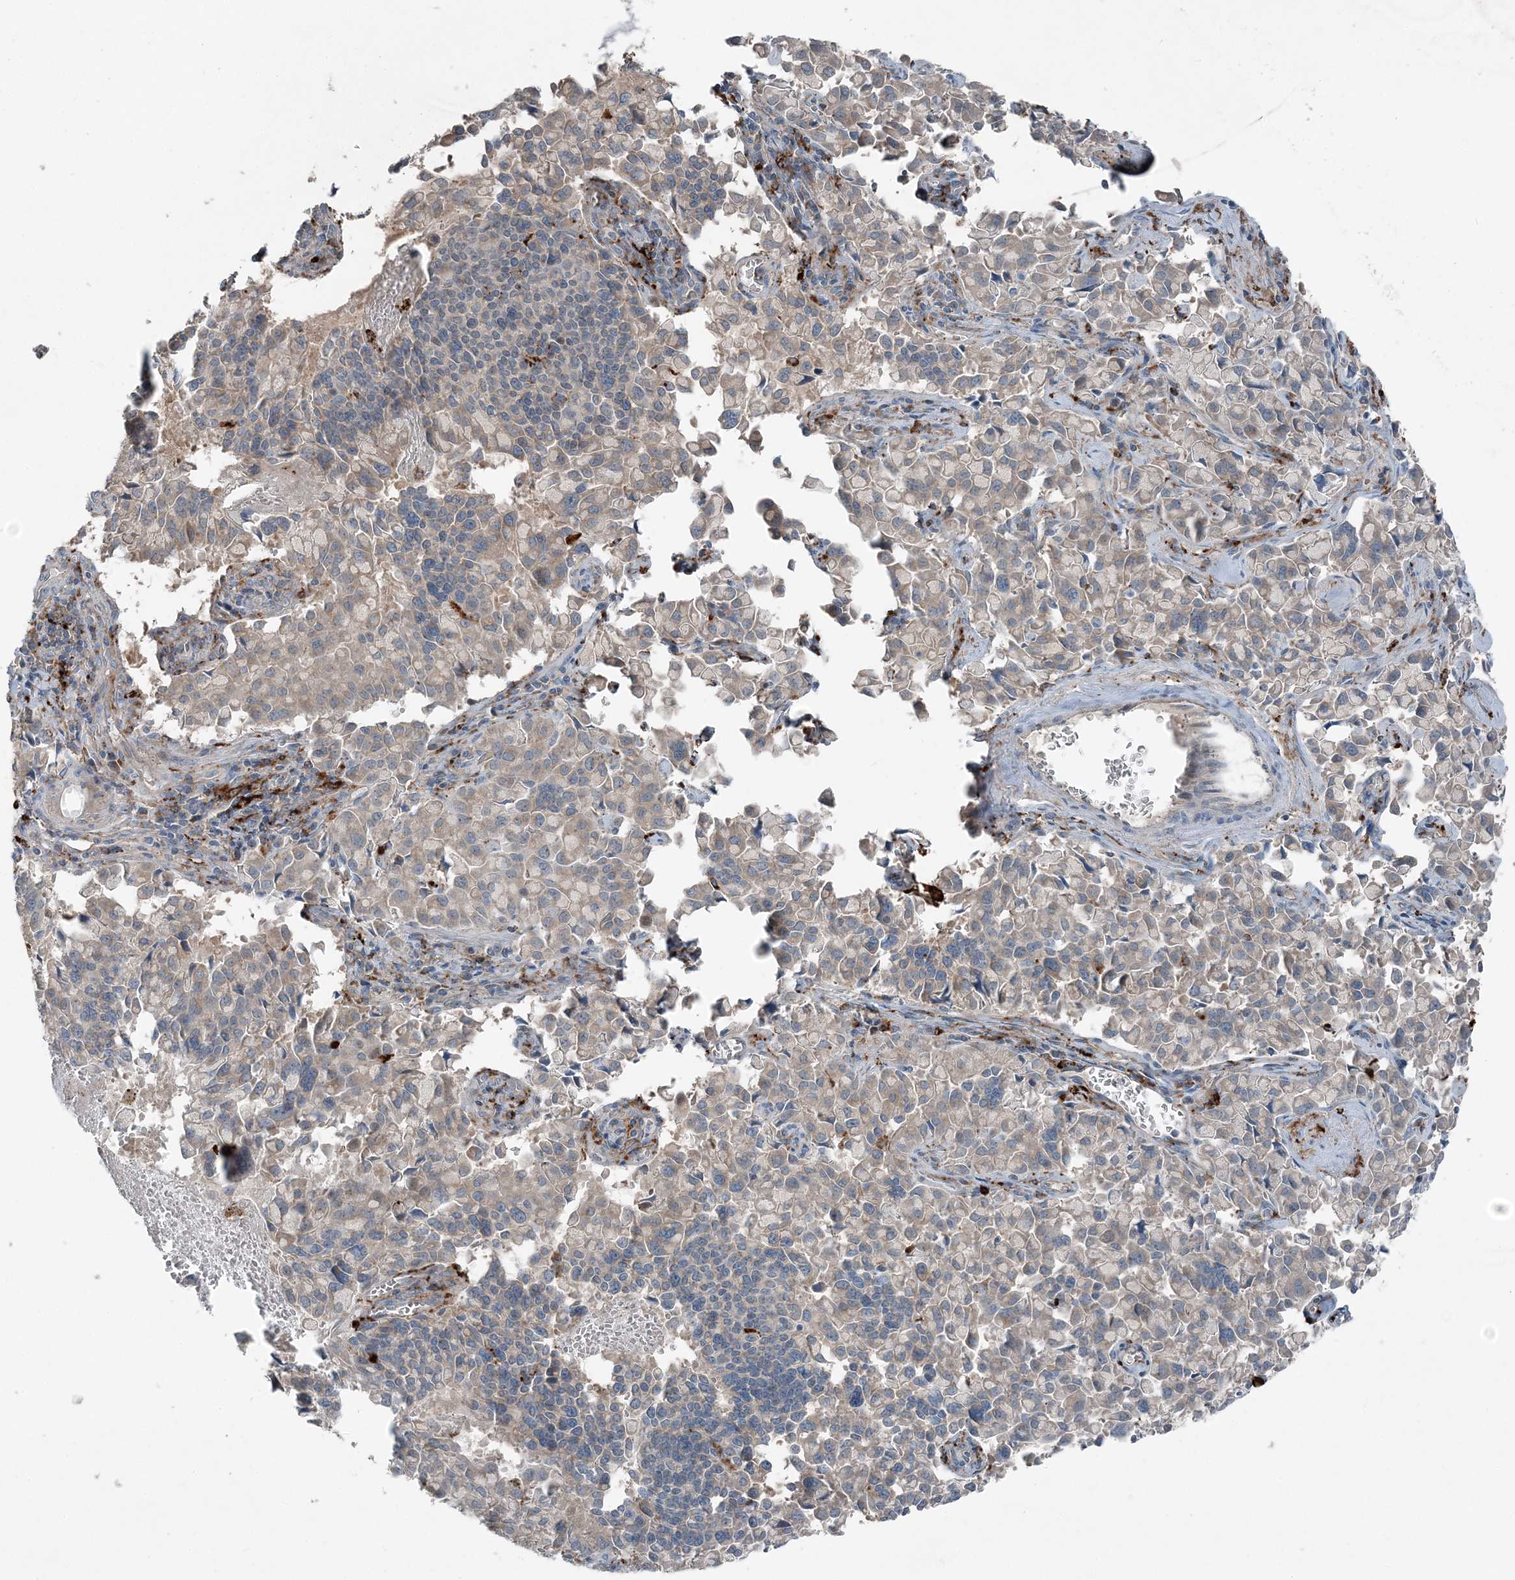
{"staining": {"intensity": "weak", "quantity": ">75%", "location": "cytoplasmic/membranous"}, "tissue": "pancreatic cancer", "cell_type": "Tumor cells", "image_type": "cancer", "snomed": [{"axis": "morphology", "description": "Adenocarcinoma, NOS"}, {"axis": "topography", "description": "Pancreas"}], "caption": "Human pancreatic adenocarcinoma stained with a brown dye reveals weak cytoplasmic/membranous positive staining in about >75% of tumor cells.", "gene": "KY", "patient": {"sex": "male", "age": 65}}